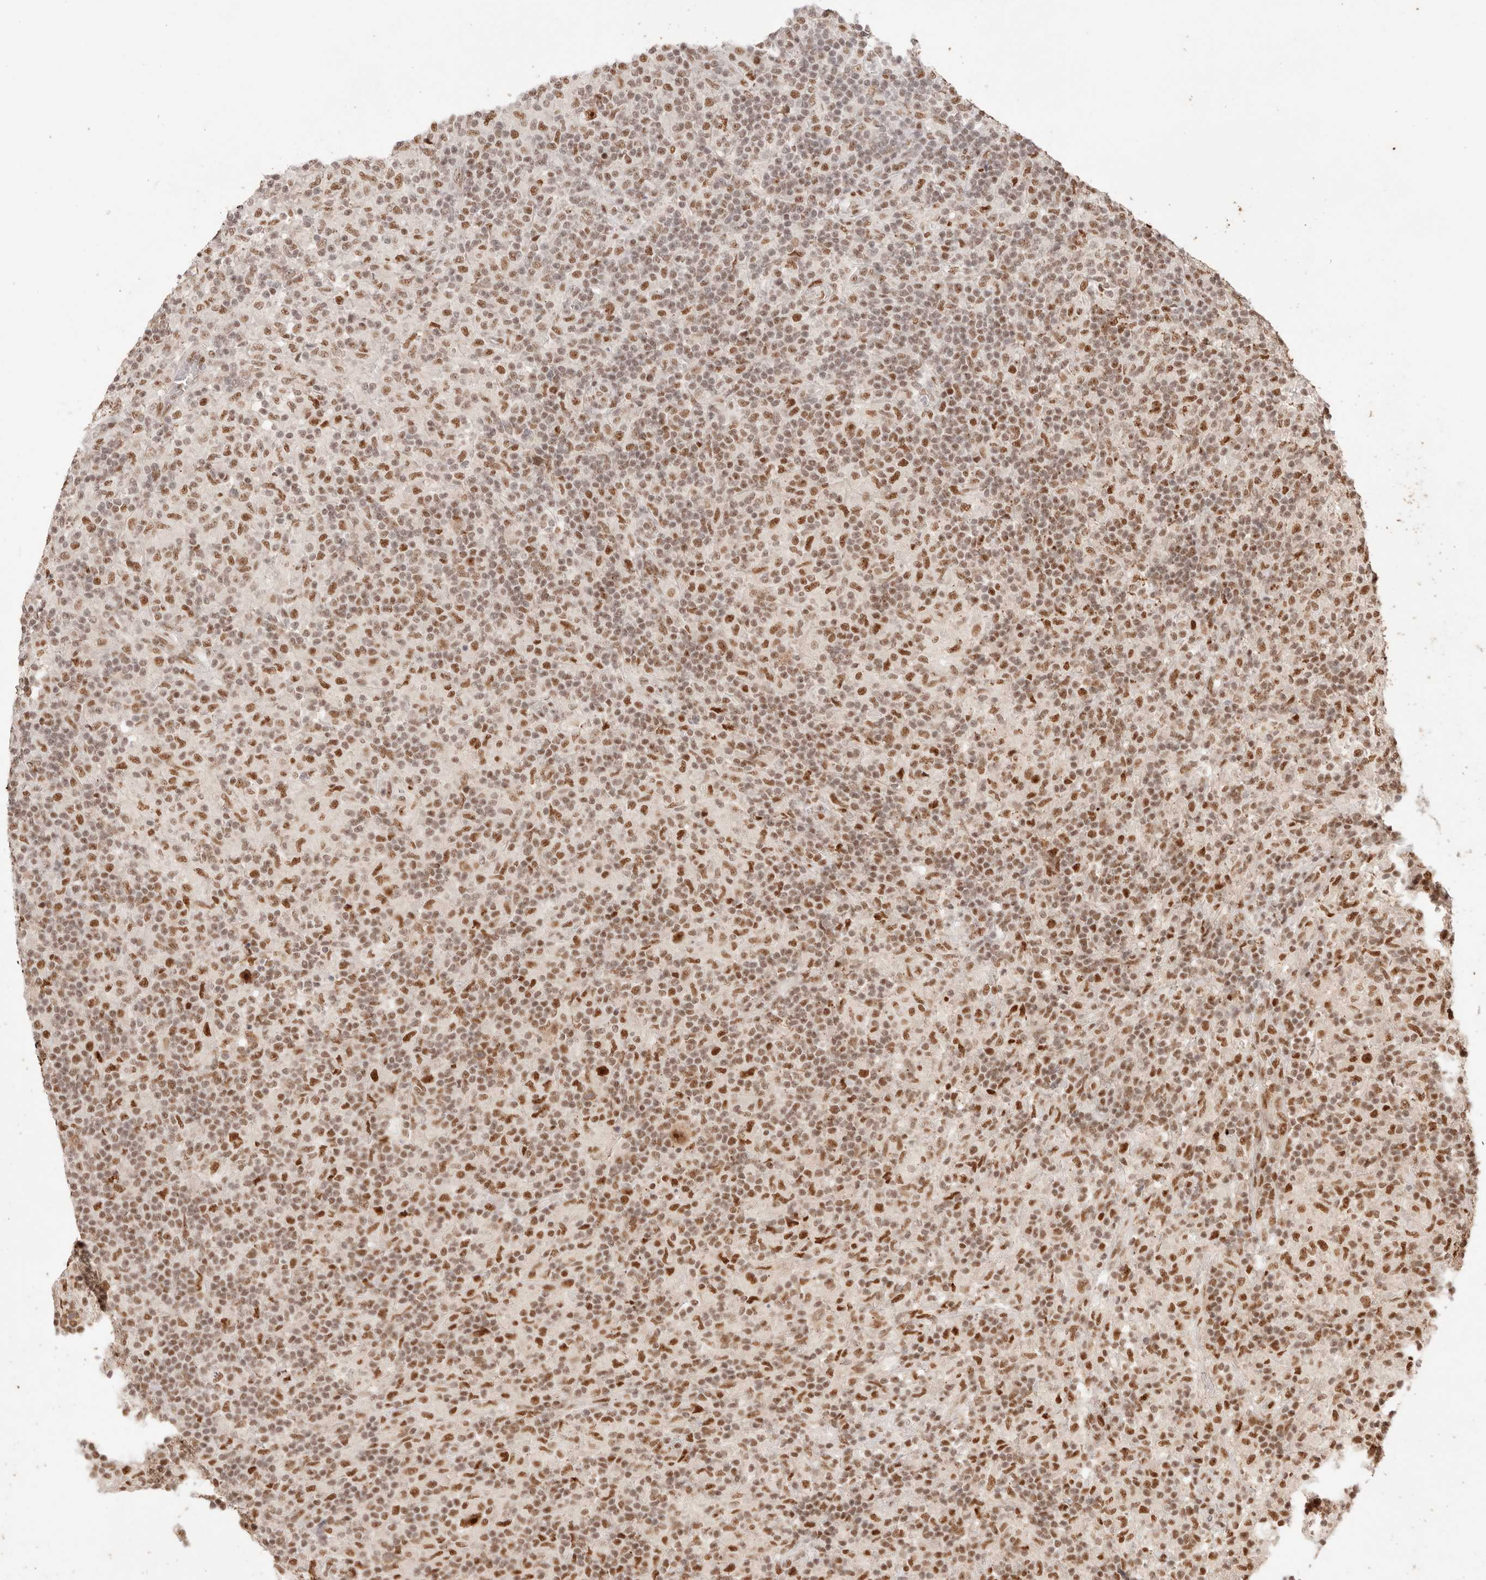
{"staining": {"intensity": "moderate", "quantity": ">75%", "location": "nuclear"}, "tissue": "lymphoma", "cell_type": "Tumor cells", "image_type": "cancer", "snomed": [{"axis": "morphology", "description": "Hodgkin's disease, NOS"}, {"axis": "topography", "description": "Lymph node"}], "caption": "Human lymphoma stained with a protein marker reveals moderate staining in tumor cells.", "gene": "GTF2E2", "patient": {"sex": "male", "age": 70}}